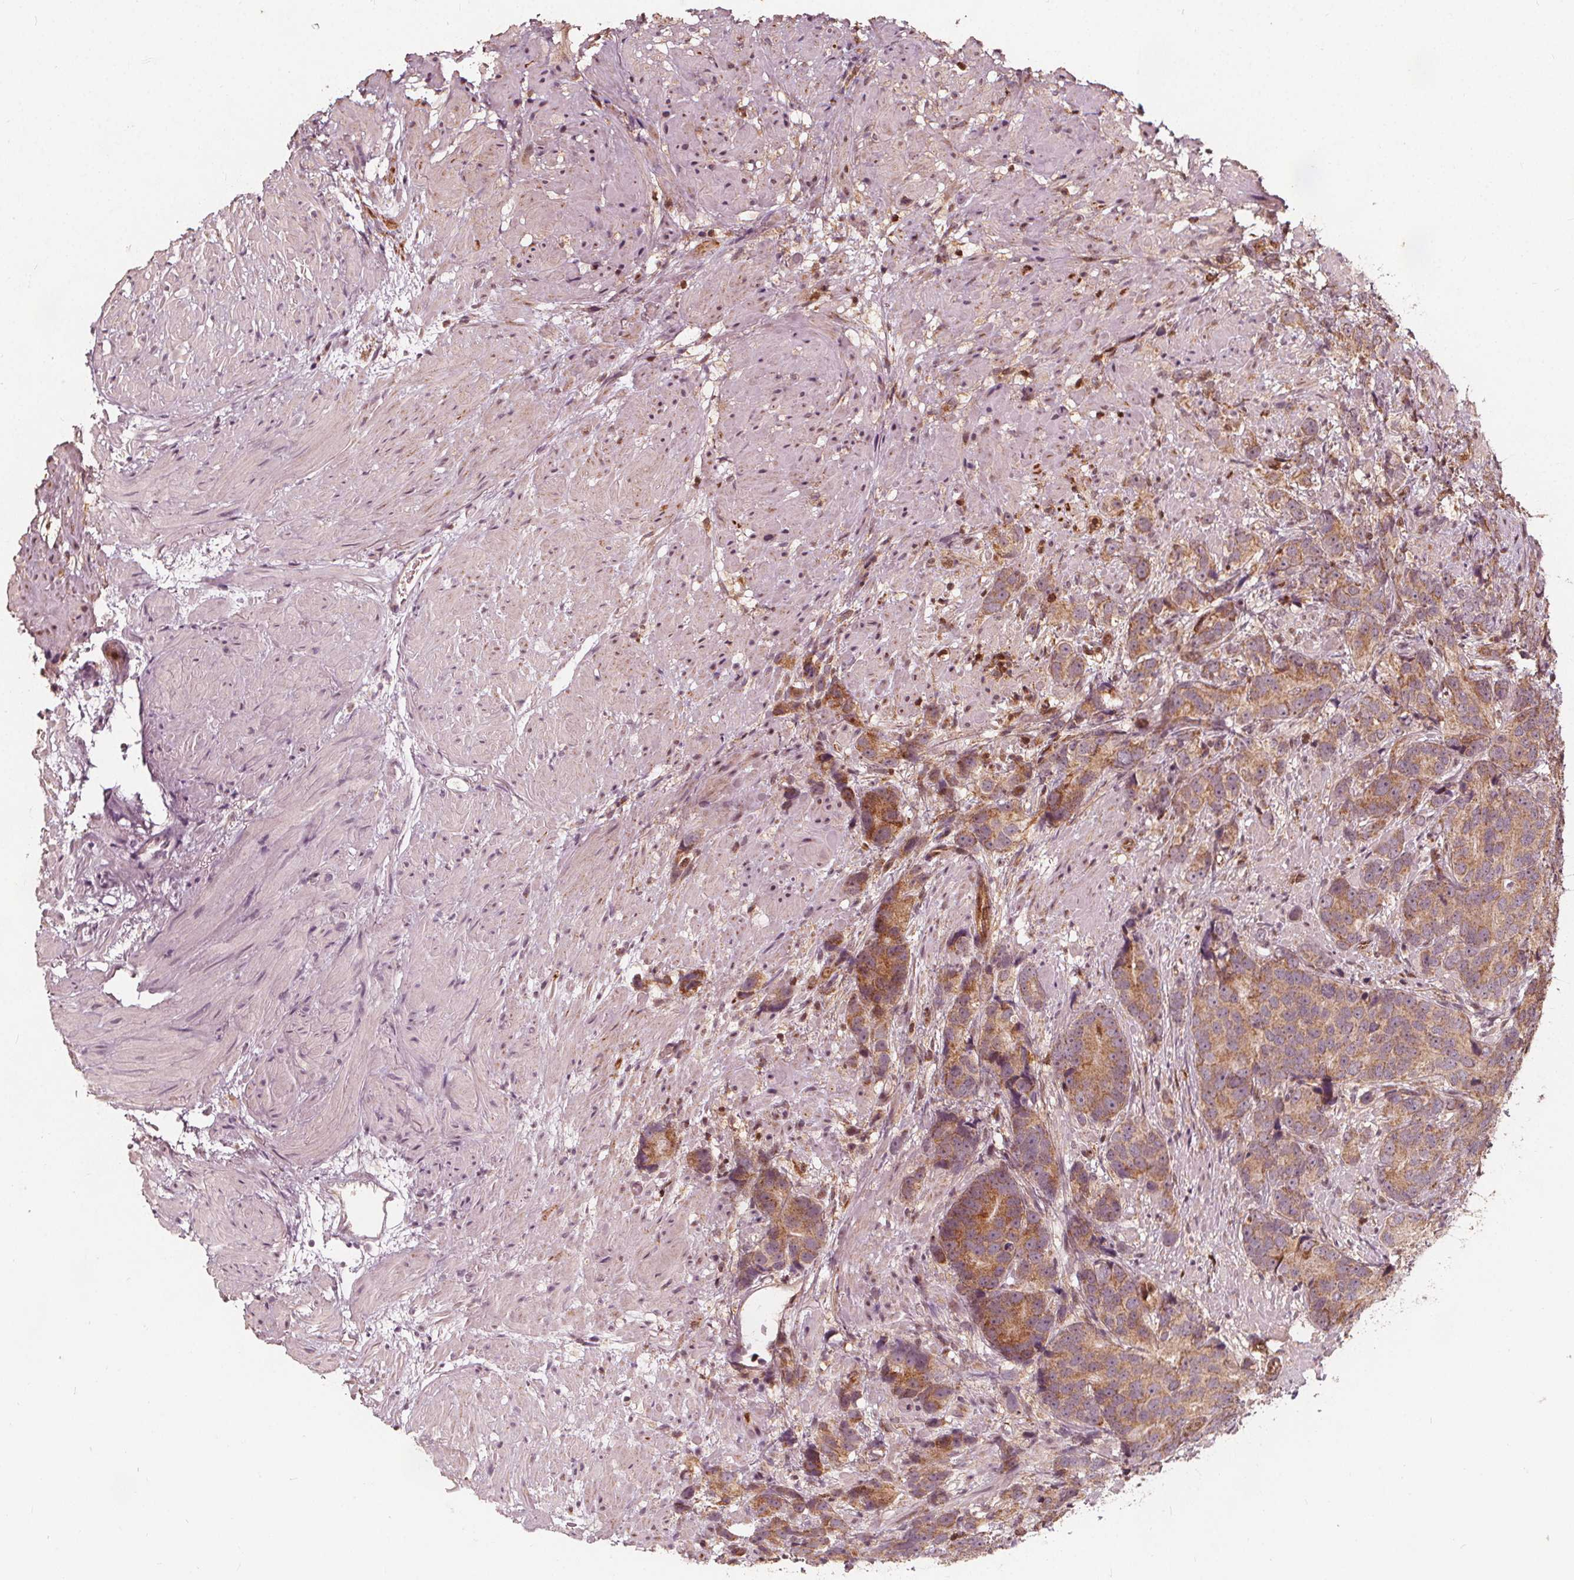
{"staining": {"intensity": "moderate", "quantity": ">75%", "location": "cytoplasmic/membranous"}, "tissue": "prostate cancer", "cell_type": "Tumor cells", "image_type": "cancer", "snomed": [{"axis": "morphology", "description": "Adenocarcinoma, High grade"}, {"axis": "topography", "description": "Prostate"}], "caption": "Immunohistochemistry (IHC) histopathology image of human prostate adenocarcinoma (high-grade) stained for a protein (brown), which displays medium levels of moderate cytoplasmic/membranous expression in about >75% of tumor cells.", "gene": "AIP", "patient": {"sex": "male", "age": 90}}